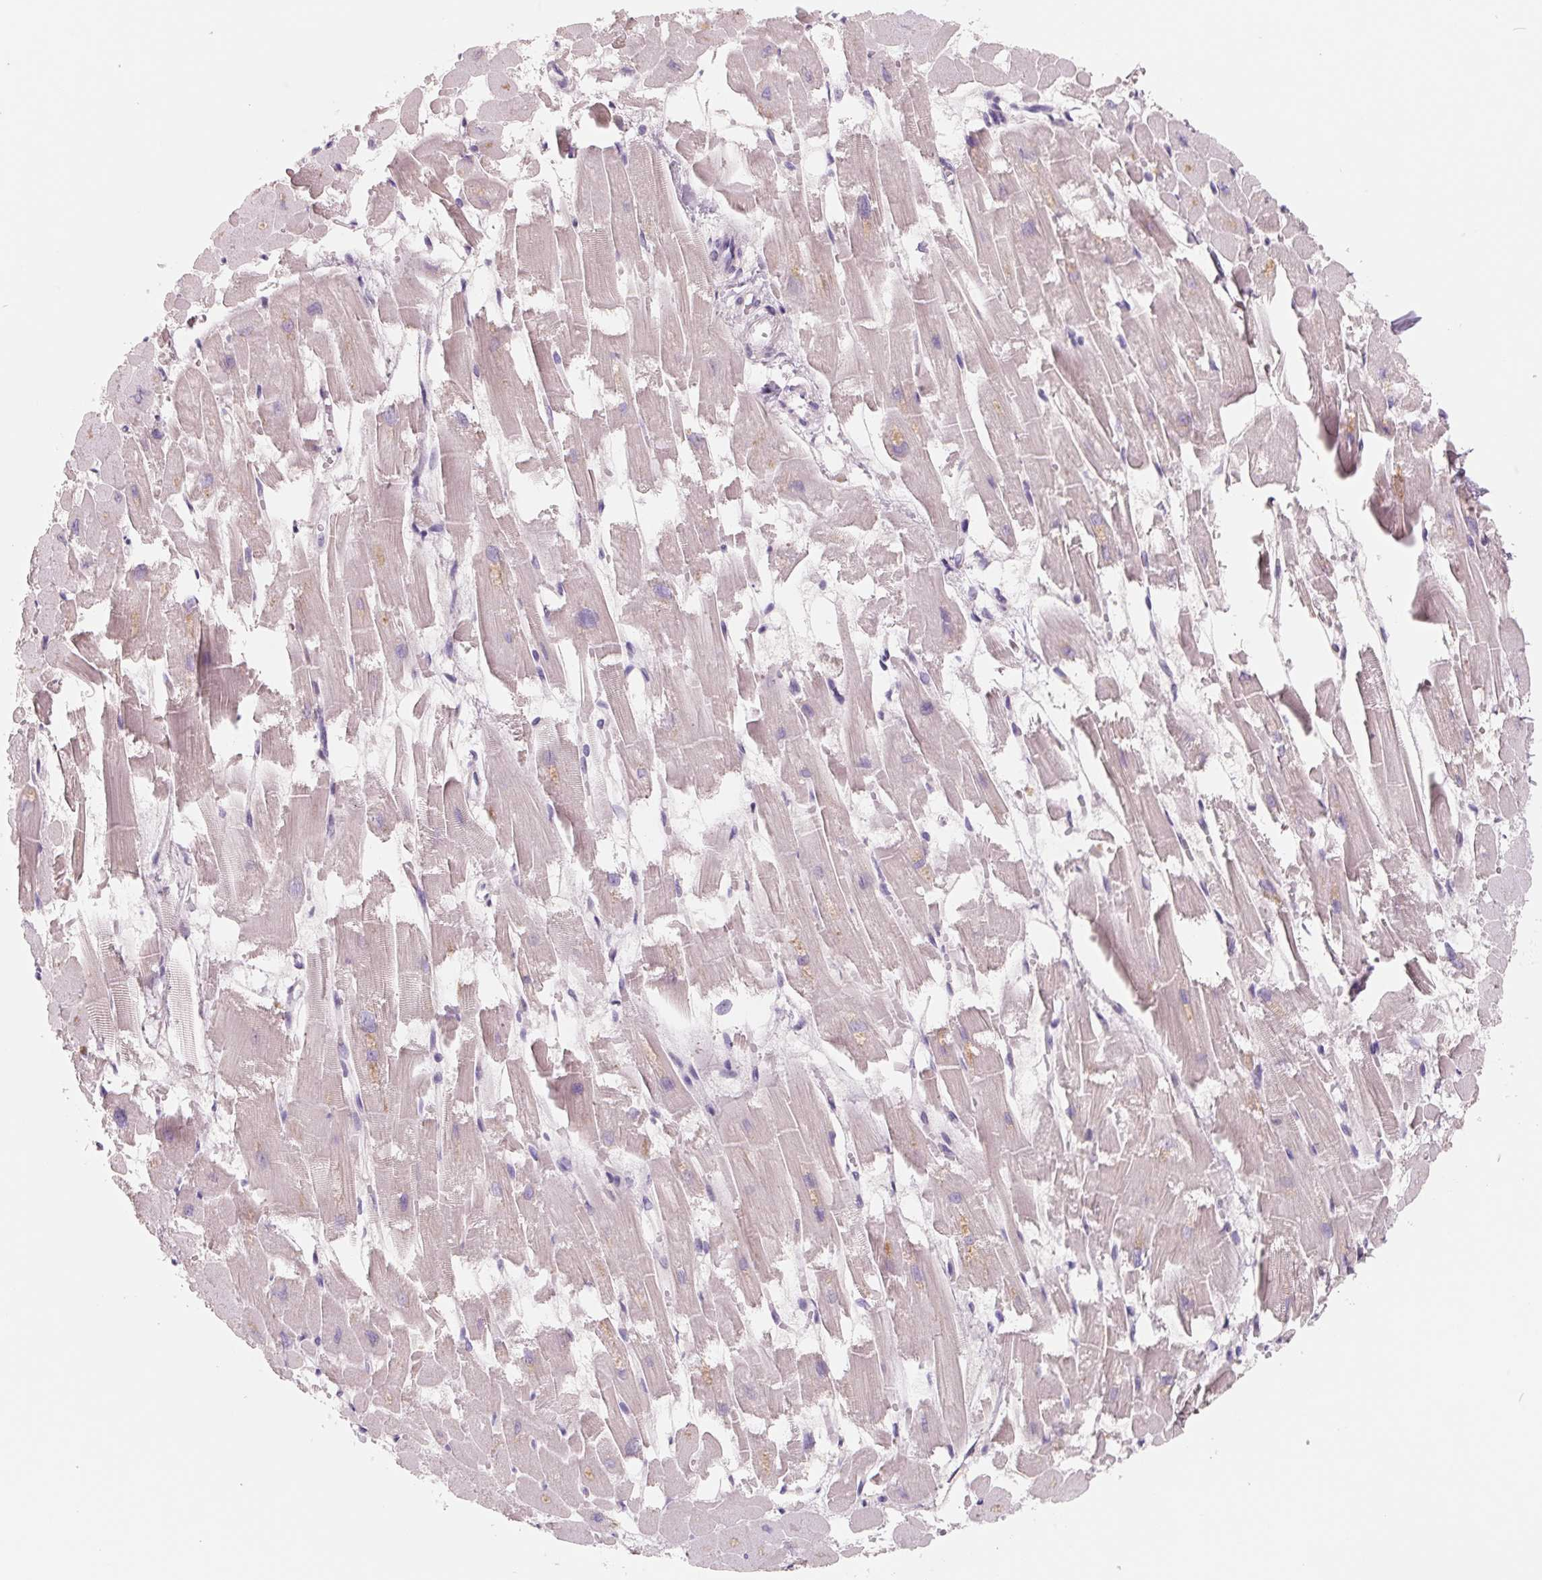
{"staining": {"intensity": "negative", "quantity": "none", "location": "none"}, "tissue": "heart muscle", "cell_type": "Cardiomyocytes", "image_type": "normal", "snomed": [{"axis": "morphology", "description": "Normal tissue, NOS"}, {"axis": "topography", "description": "Heart"}], "caption": "DAB (3,3'-diaminobenzidine) immunohistochemical staining of normal human heart muscle displays no significant positivity in cardiomyocytes. (Brightfield microscopy of DAB immunohistochemistry (IHC) at high magnification).", "gene": "FTCD", "patient": {"sex": "female", "age": 52}}